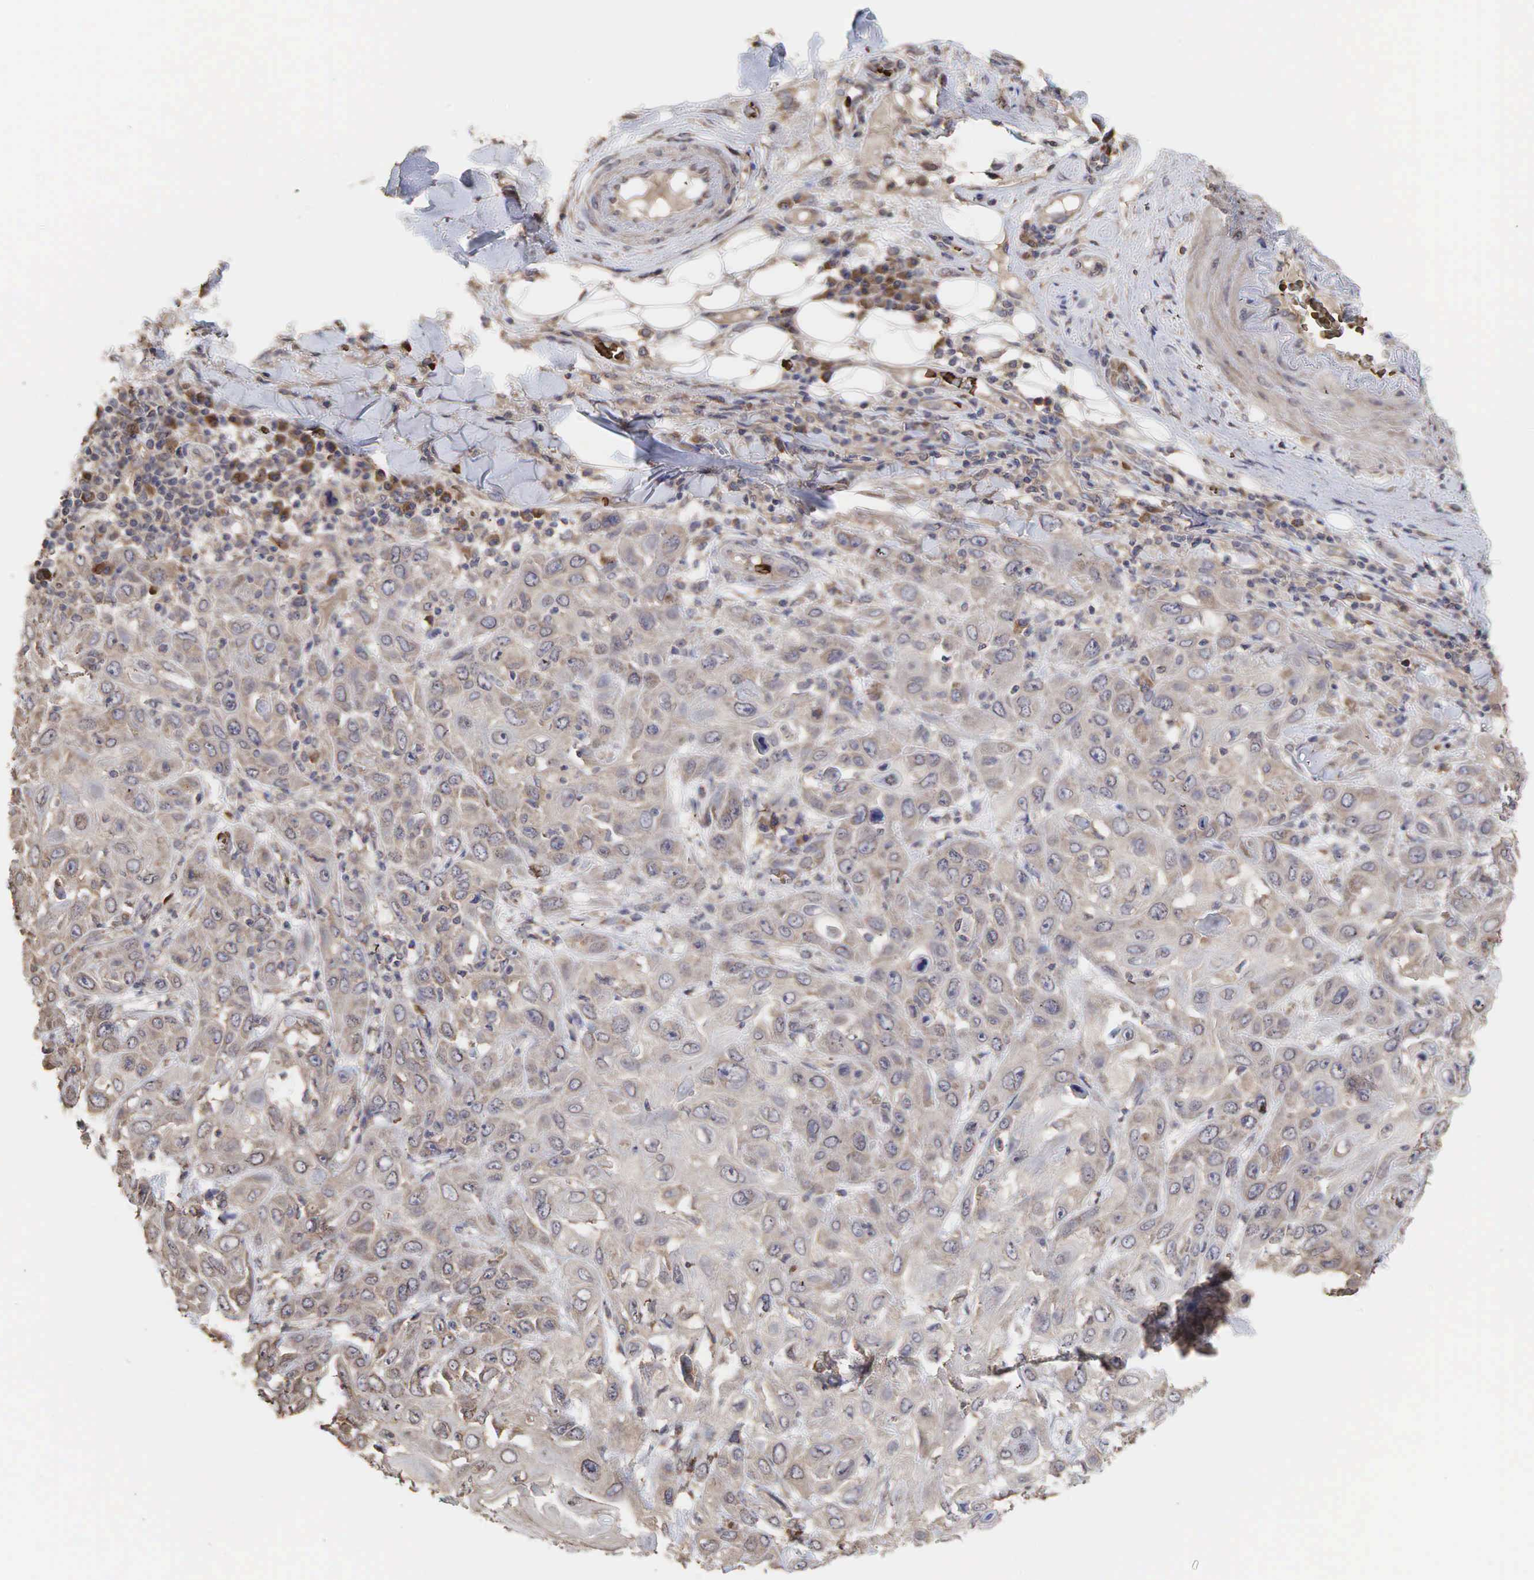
{"staining": {"intensity": "weak", "quantity": ">75%", "location": "cytoplasmic/membranous"}, "tissue": "skin cancer", "cell_type": "Tumor cells", "image_type": "cancer", "snomed": [{"axis": "morphology", "description": "Squamous cell carcinoma, NOS"}, {"axis": "topography", "description": "Skin"}], "caption": "Skin squamous cell carcinoma was stained to show a protein in brown. There is low levels of weak cytoplasmic/membranous positivity in about >75% of tumor cells.", "gene": "PABPC5", "patient": {"sex": "male", "age": 84}}